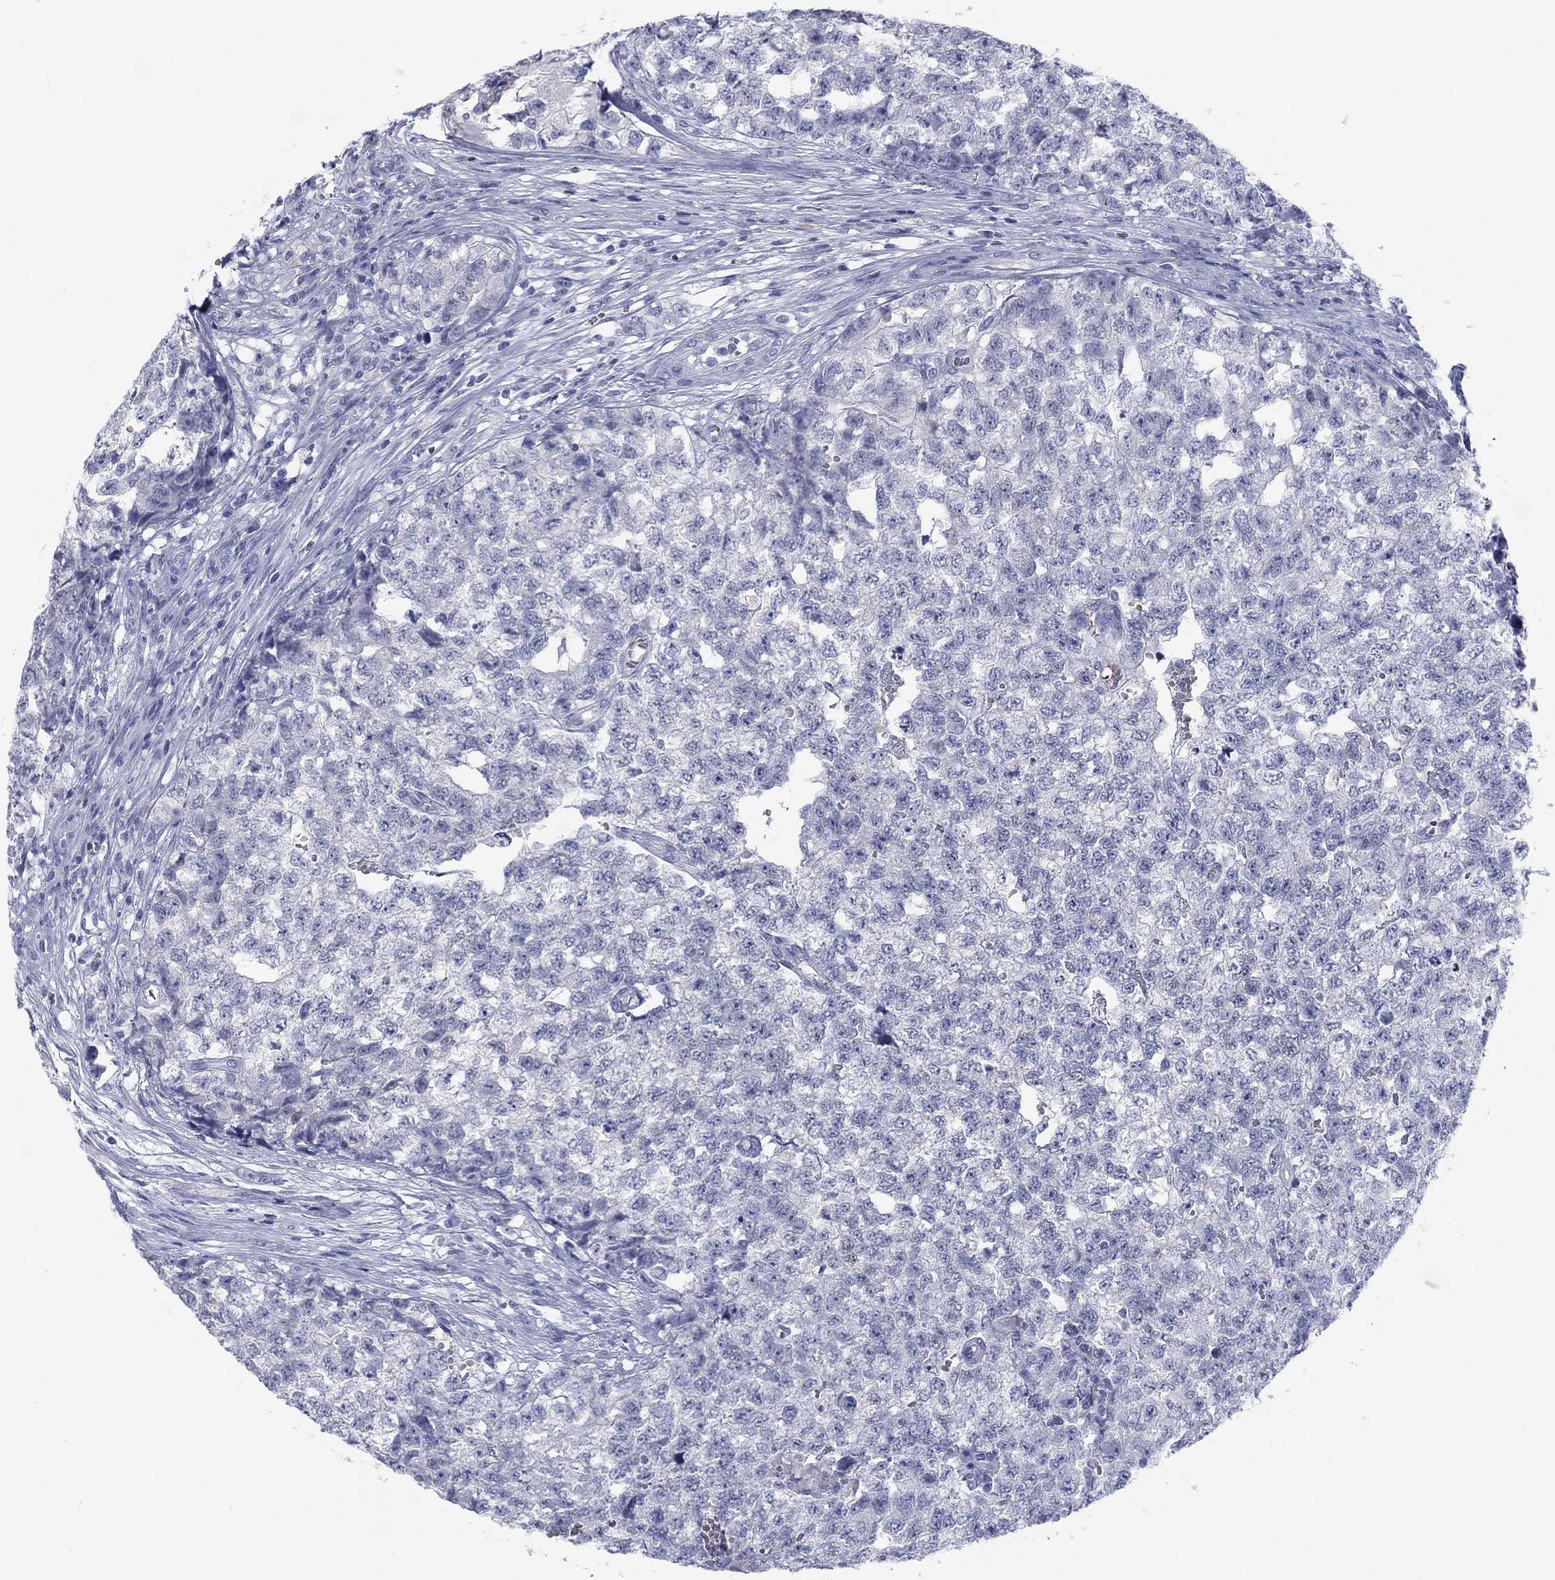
{"staining": {"intensity": "negative", "quantity": "none", "location": "none"}, "tissue": "testis cancer", "cell_type": "Tumor cells", "image_type": "cancer", "snomed": [{"axis": "morphology", "description": "Seminoma, NOS"}, {"axis": "morphology", "description": "Carcinoma, Embryonal, NOS"}, {"axis": "topography", "description": "Testis"}], "caption": "Tumor cells are negative for brown protein staining in testis embryonal carcinoma.", "gene": "CALB1", "patient": {"sex": "male", "age": 22}}